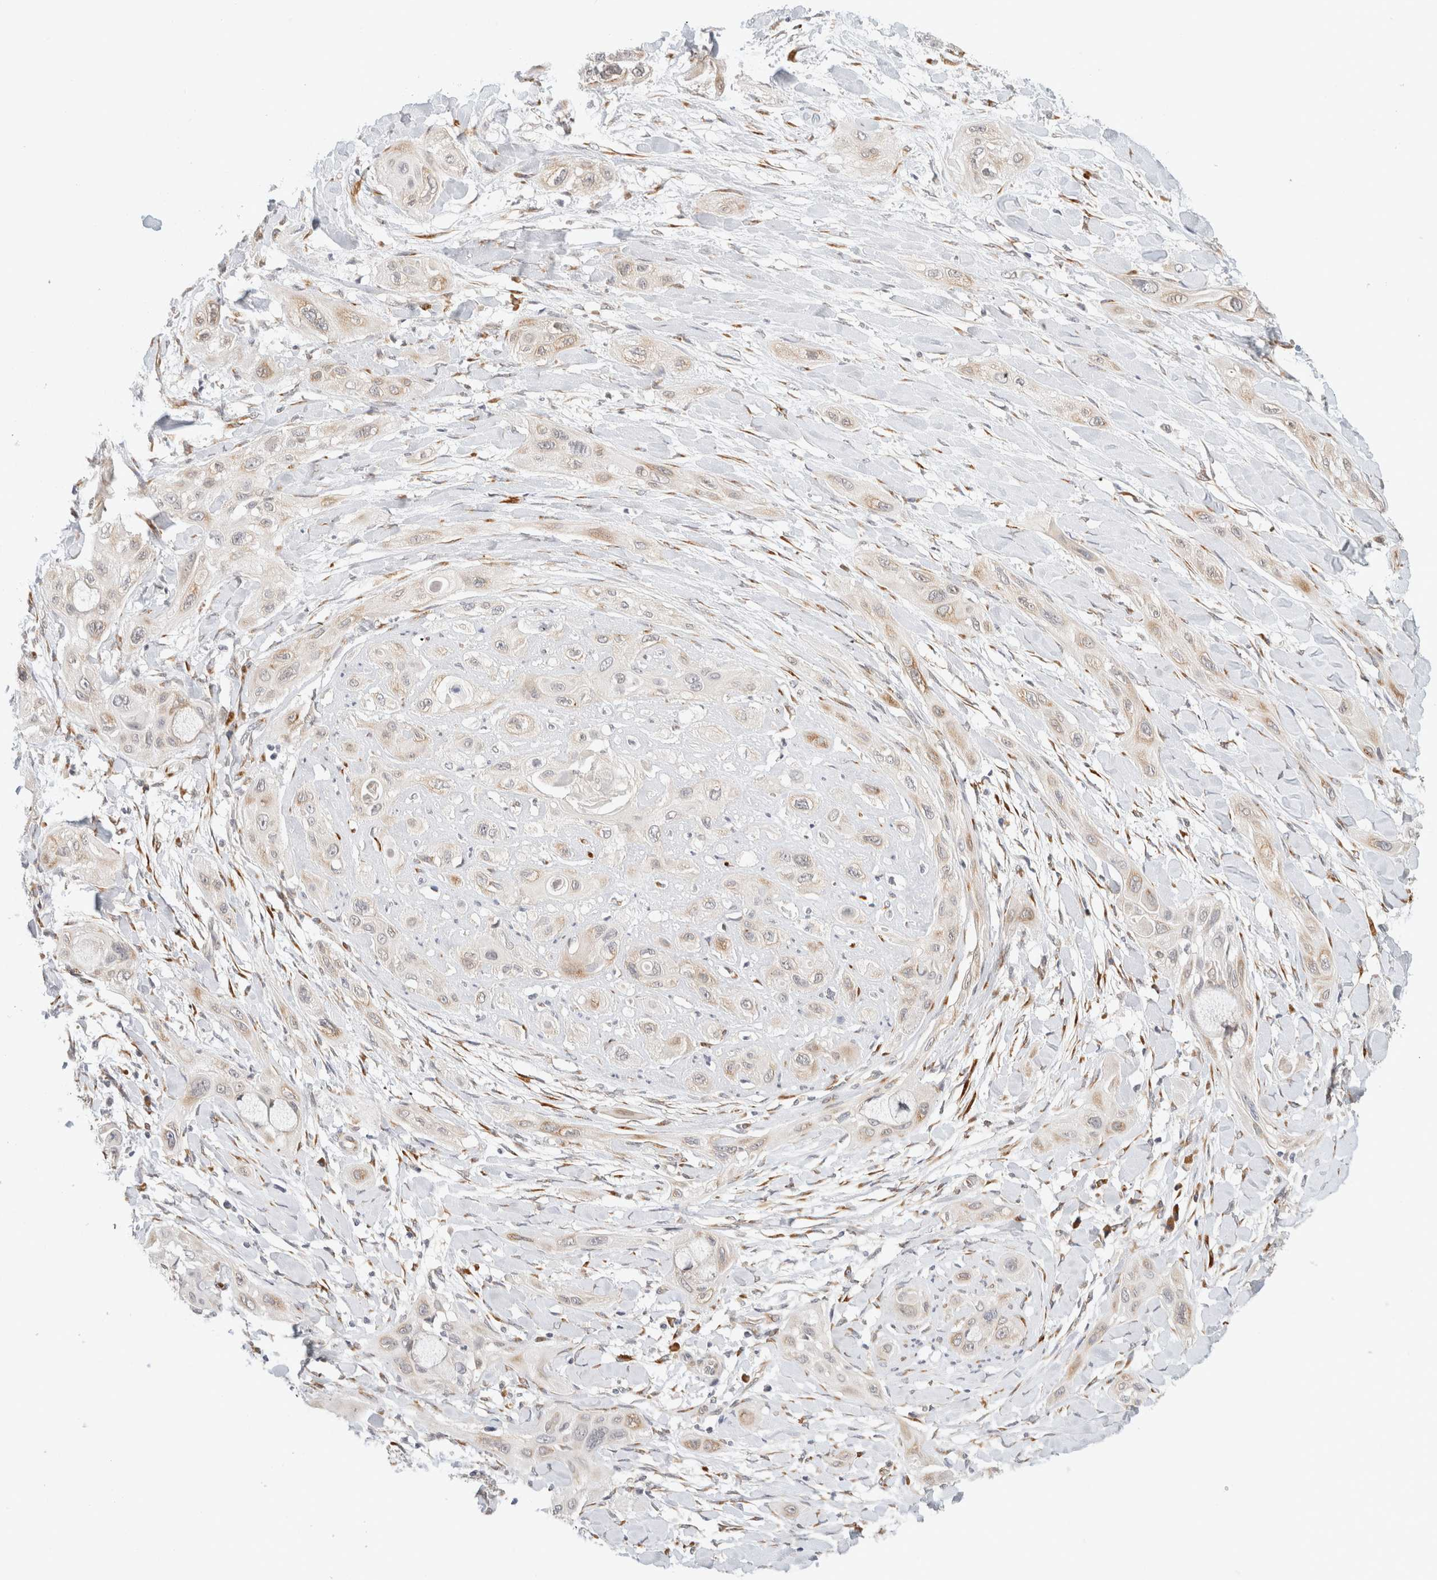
{"staining": {"intensity": "weak", "quantity": "25%-75%", "location": "cytoplasmic/membranous"}, "tissue": "lung cancer", "cell_type": "Tumor cells", "image_type": "cancer", "snomed": [{"axis": "morphology", "description": "Squamous cell carcinoma, NOS"}, {"axis": "topography", "description": "Lung"}], "caption": "Immunohistochemistry (IHC) (DAB (3,3'-diaminobenzidine)) staining of lung cancer (squamous cell carcinoma) shows weak cytoplasmic/membranous protein expression in approximately 25%-75% of tumor cells.", "gene": "HDLBP", "patient": {"sex": "female", "age": 47}}